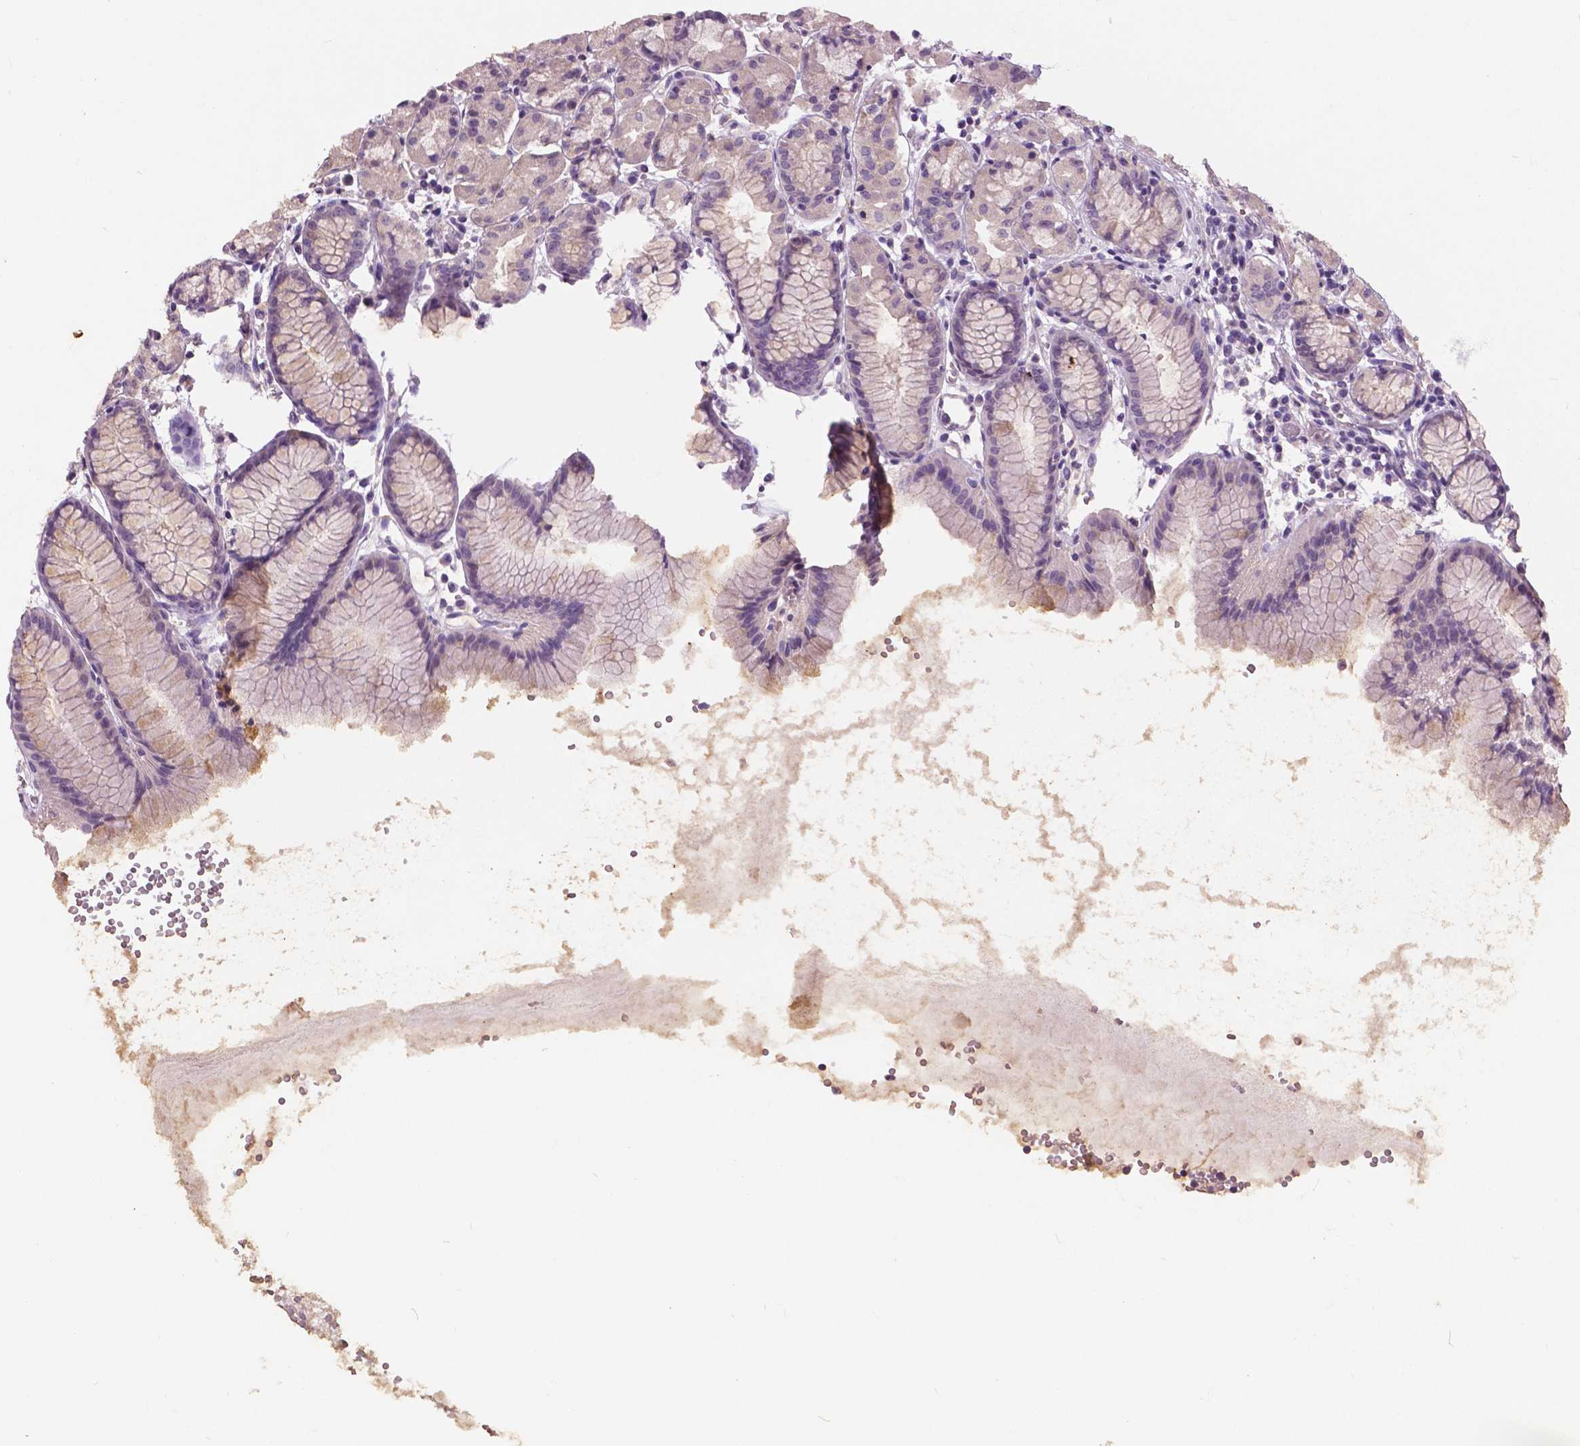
{"staining": {"intensity": "moderate", "quantity": "<25%", "location": "cytoplasmic/membranous"}, "tissue": "stomach", "cell_type": "Glandular cells", "image_type": "normal", "snomed": [{"axis": "morphology", "description": "Normal tissue, NOS"}, {"axis": "topography", "description": "Stomach, upper"}], "caption": "The micrograph exhibits staining of unremarkable stomach, revealing moderate cytoplasmic/membranous protein expression (brown color) within glandular cells. The staining was performed using DAB to visualize the protein expression in brown, while the nuclei were stained in blue with hematoxylin (Magnification: 20x).", "gene": "GRIN2A", "patient": {"sex": "male", "age": 47}}